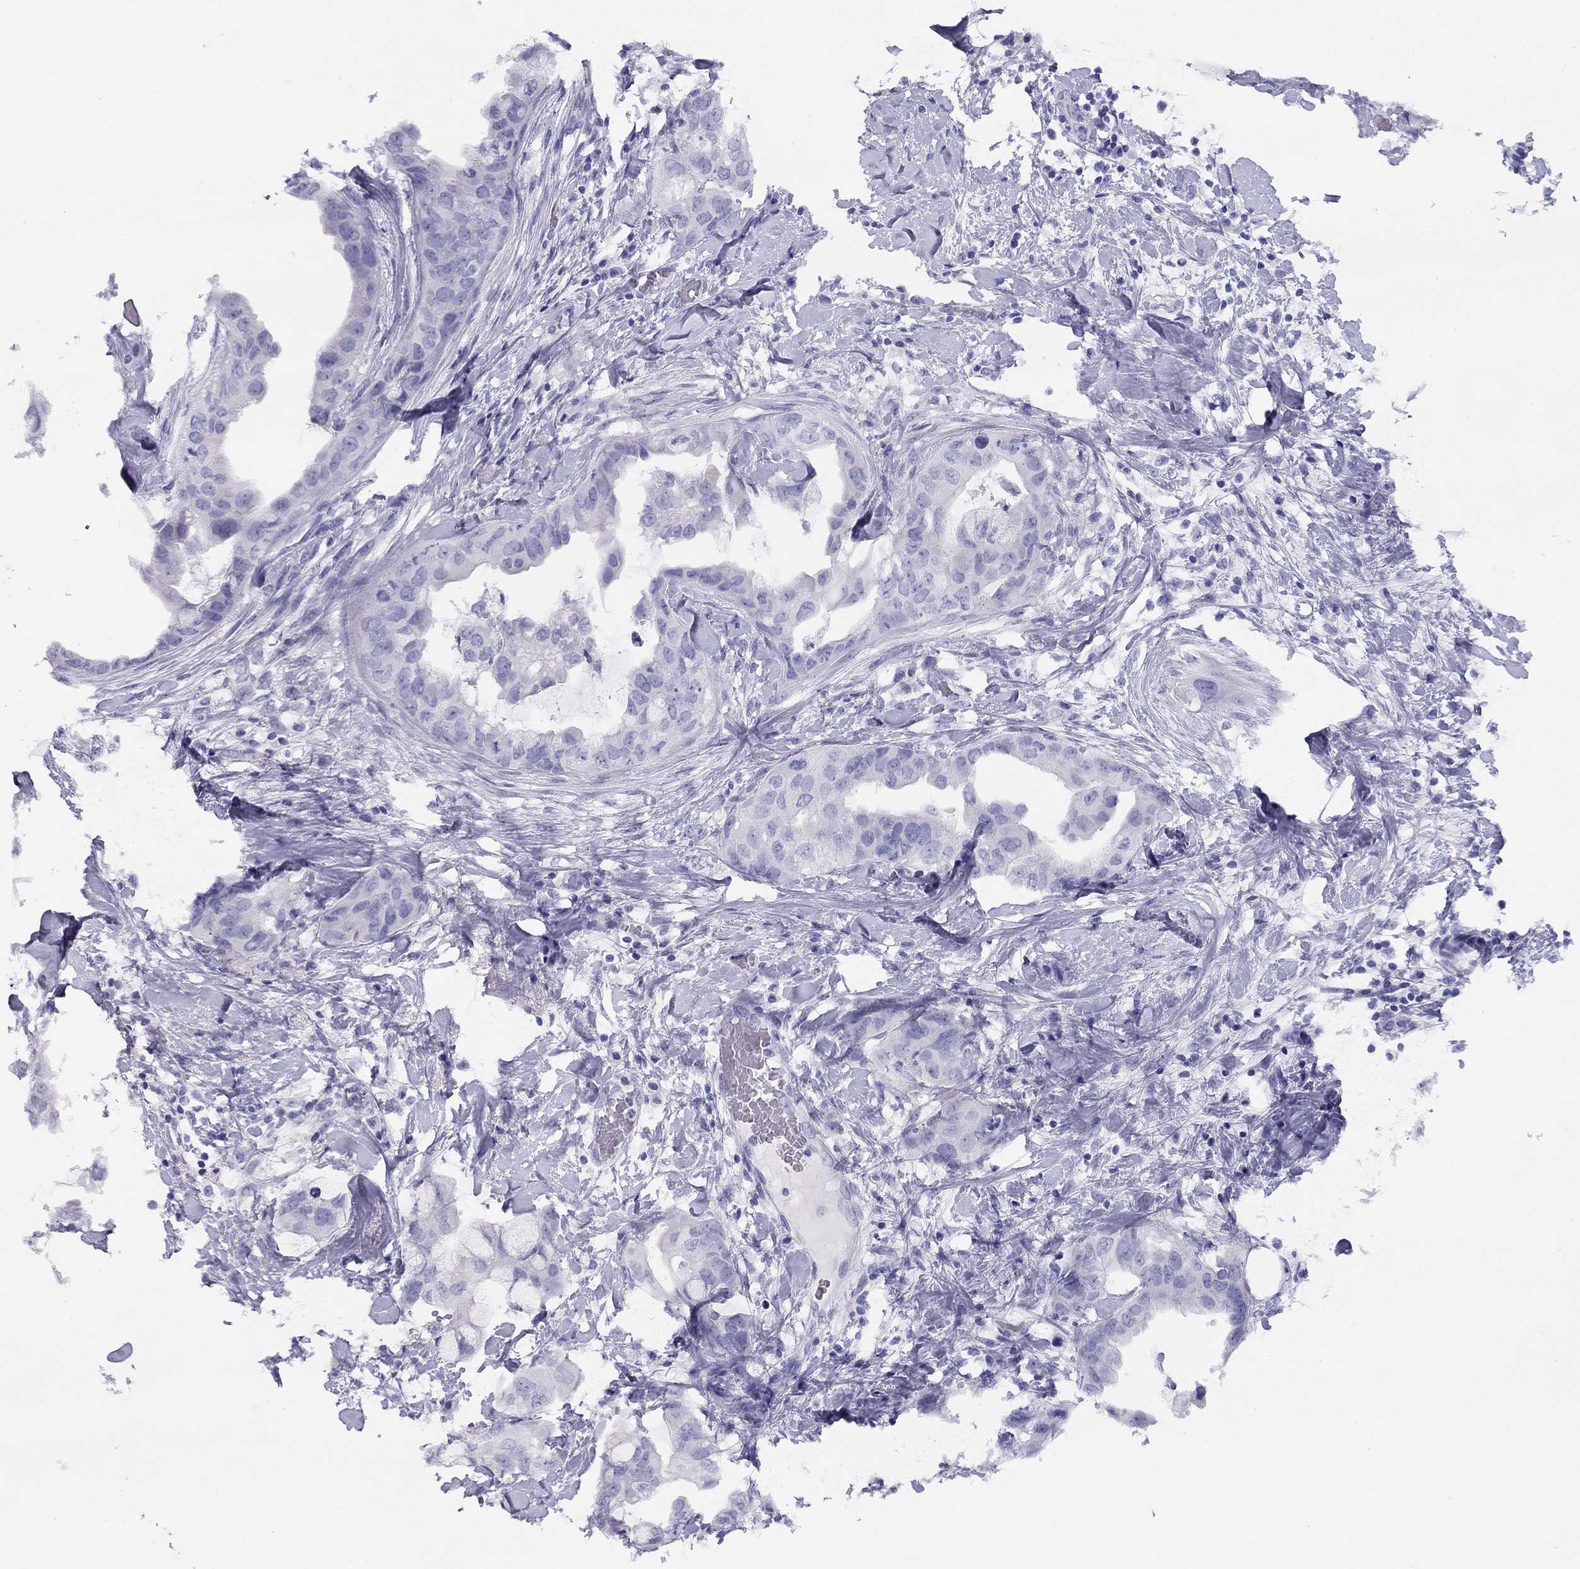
{"staining": {"intensity": "negative", "quantity": "none", "location": "none"}, "tissue": "breast cancer", "cell_type": "Tumor cells", "image_type": "cancer", "snomed": [{"axis": "morphology", "description": "Normal tissue, NOS"}, {"axis": "morphology", "description": "Duct carcinoma"}, {"axis": "topography", "description": "Breast"}], "caption": "A high-resolution micrograph shows immunohistochemistry staining of breast cancer (infiltrating ductal carcinoma), which reveals no significant expression in tumor cells.", "gene": "LRIT2", "patient": {"sex": "female", "age": 40}}